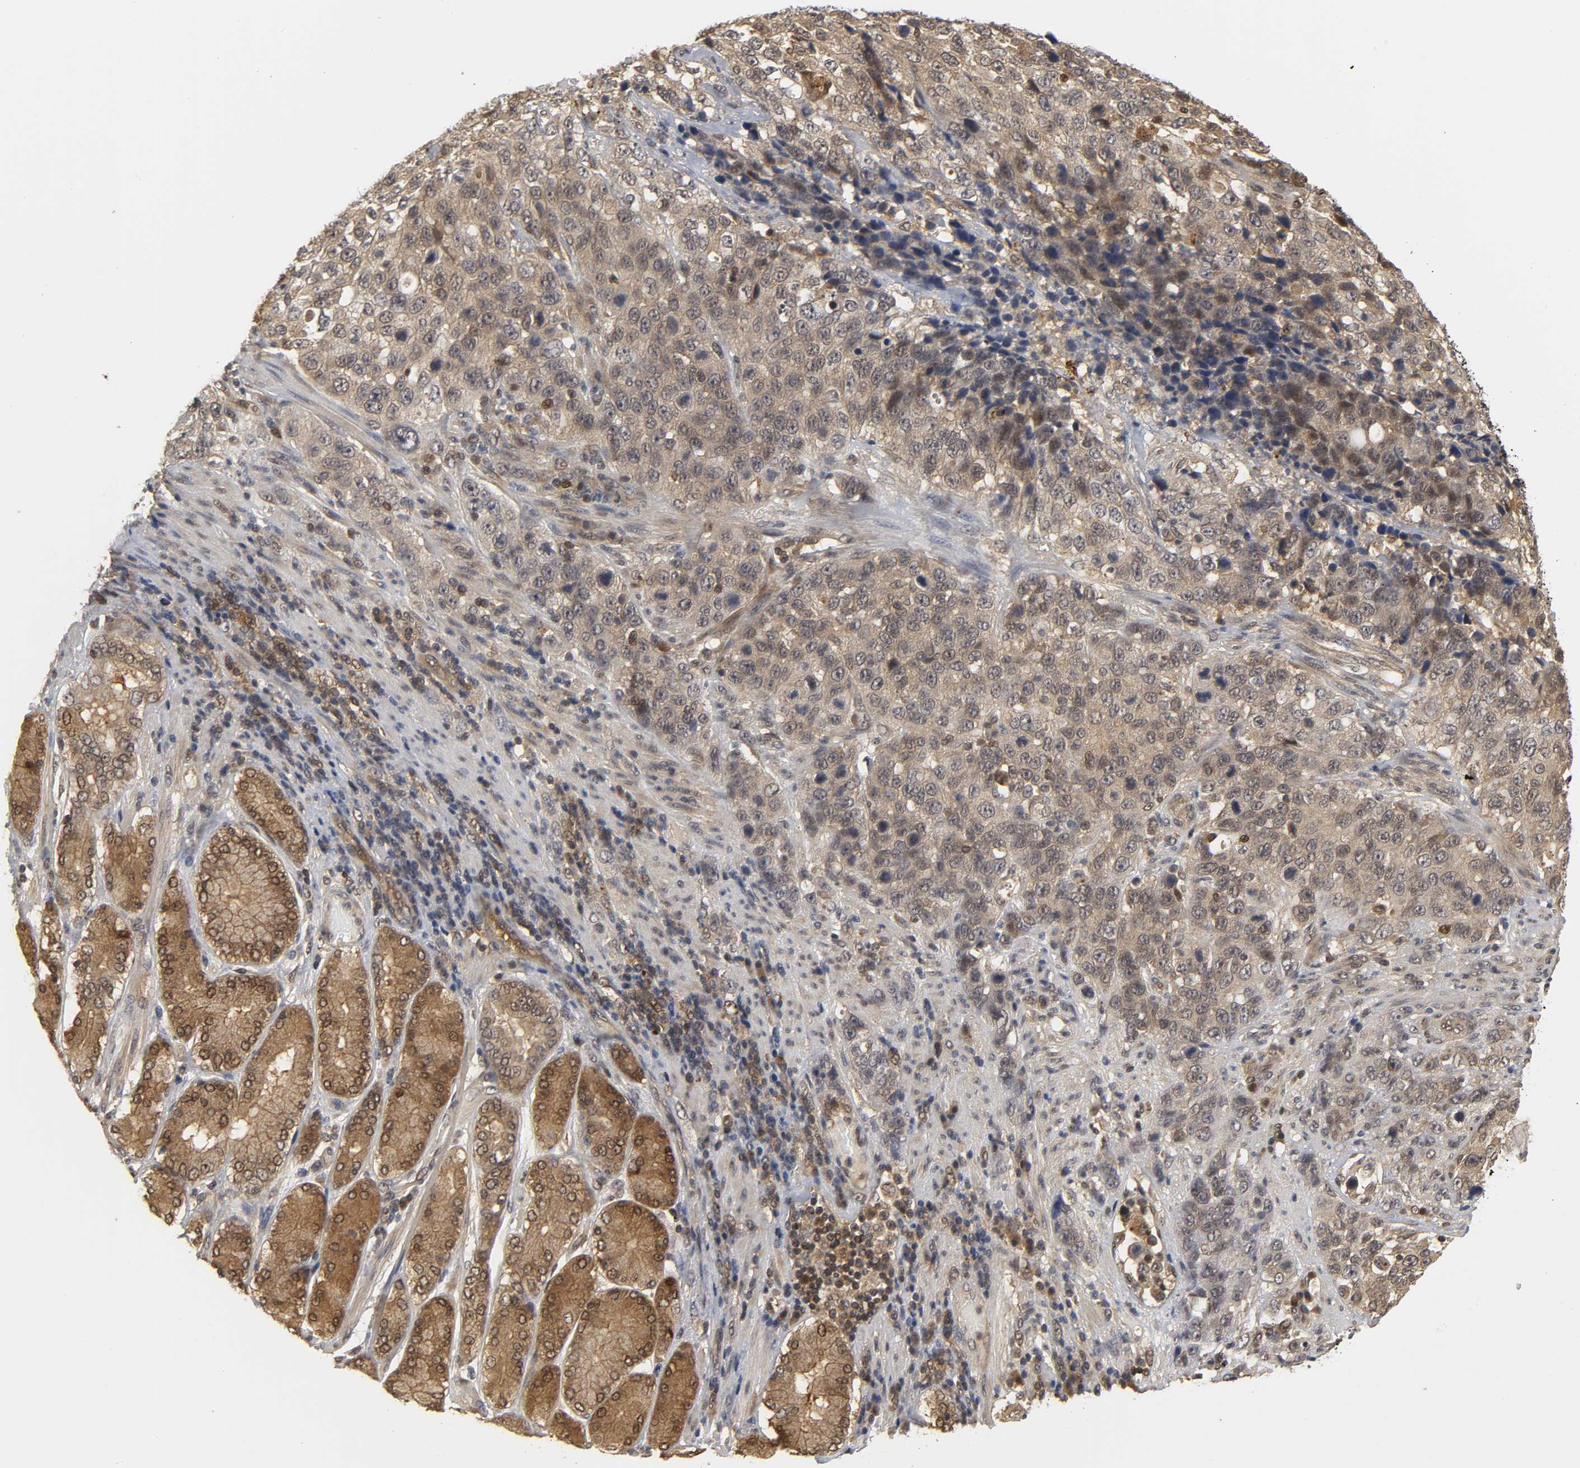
{"staining": {"intensity": "moderate", "quantity": ">75%", "location": "cytoplasmic/membranous"}, "tissue": "stomach cancer", "cell_type": "Tumor cells", "image_type": "cancer", "snomed": [{"axis": "morphology", "description": "Normal tissue, NOS"}, {"axis": "morphology", "description": "Adenocarcinoma, NOS"}, {"axis": "topography", "description": "Stomach"}], "caption": "Immunohistochemical staining of stomach cancer displays moderate cytoplasmic/membranous protein staining in about >75% of tumor cells. Ihc stains the protein of interest in brown and the nuclei are stained blue.", "gene": "PARK7", "patient": {"sex": "male", "age": 48}}